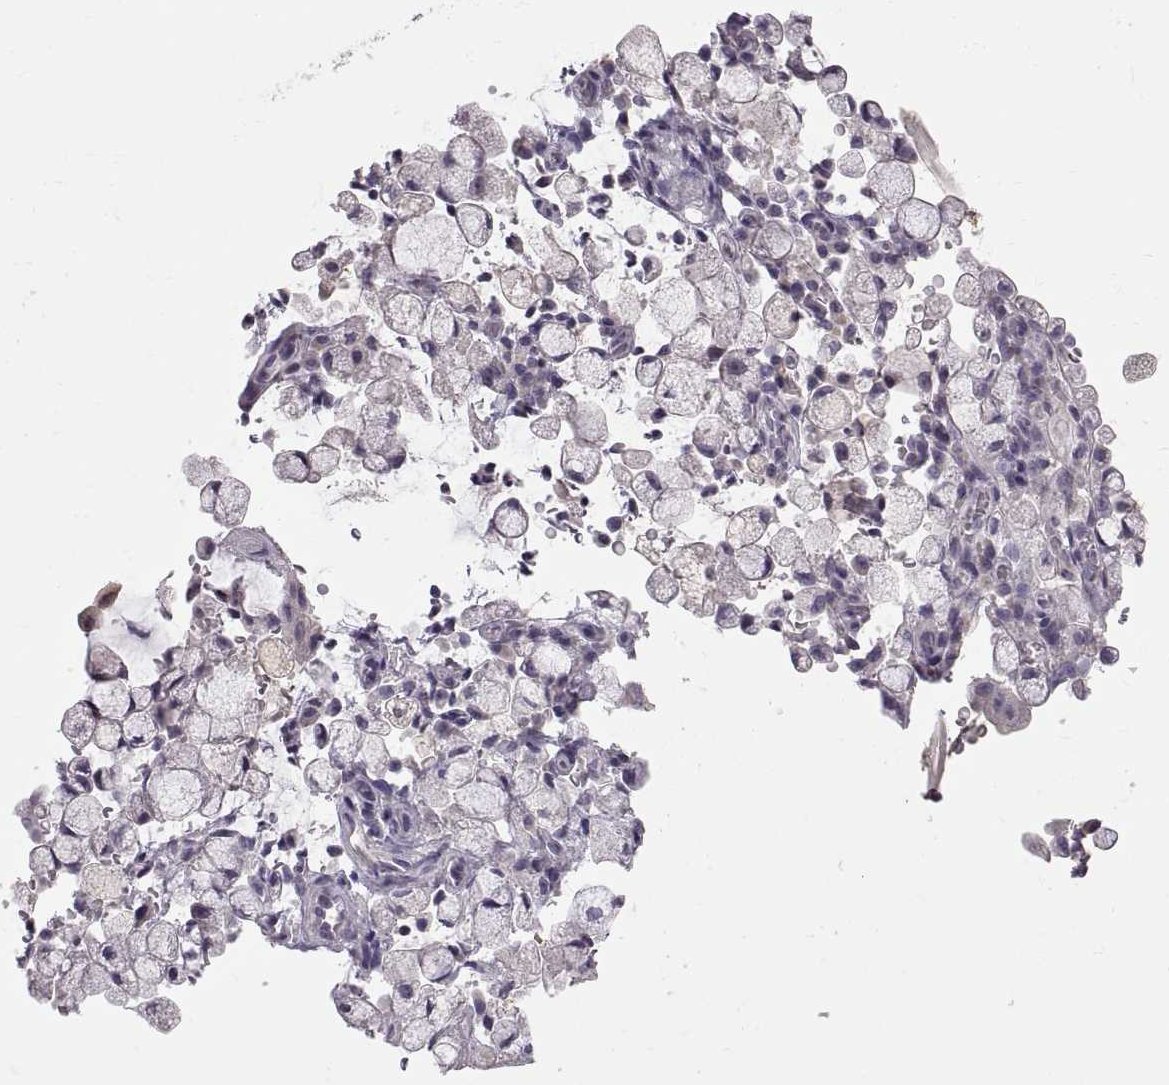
{"staining": {"intensity": "negative", "quantity": "none", "location": "none"}, "tissue": "stomach cancer", "cell_type": "Tumor cells", "image_type": "cancer", "snomed": [{"axis": "morphology", "description": "Adenocarcinoma, NOS"}, {"axis": "topography", "description": "Stomach"}], "caption": "Immunohistochemical staining of human stomach cancer (adenocarcinoma) reveals no significant staining in tumor cells.", "gene": "WFDC8", "patient": {"sex": "male", "age": 58}}